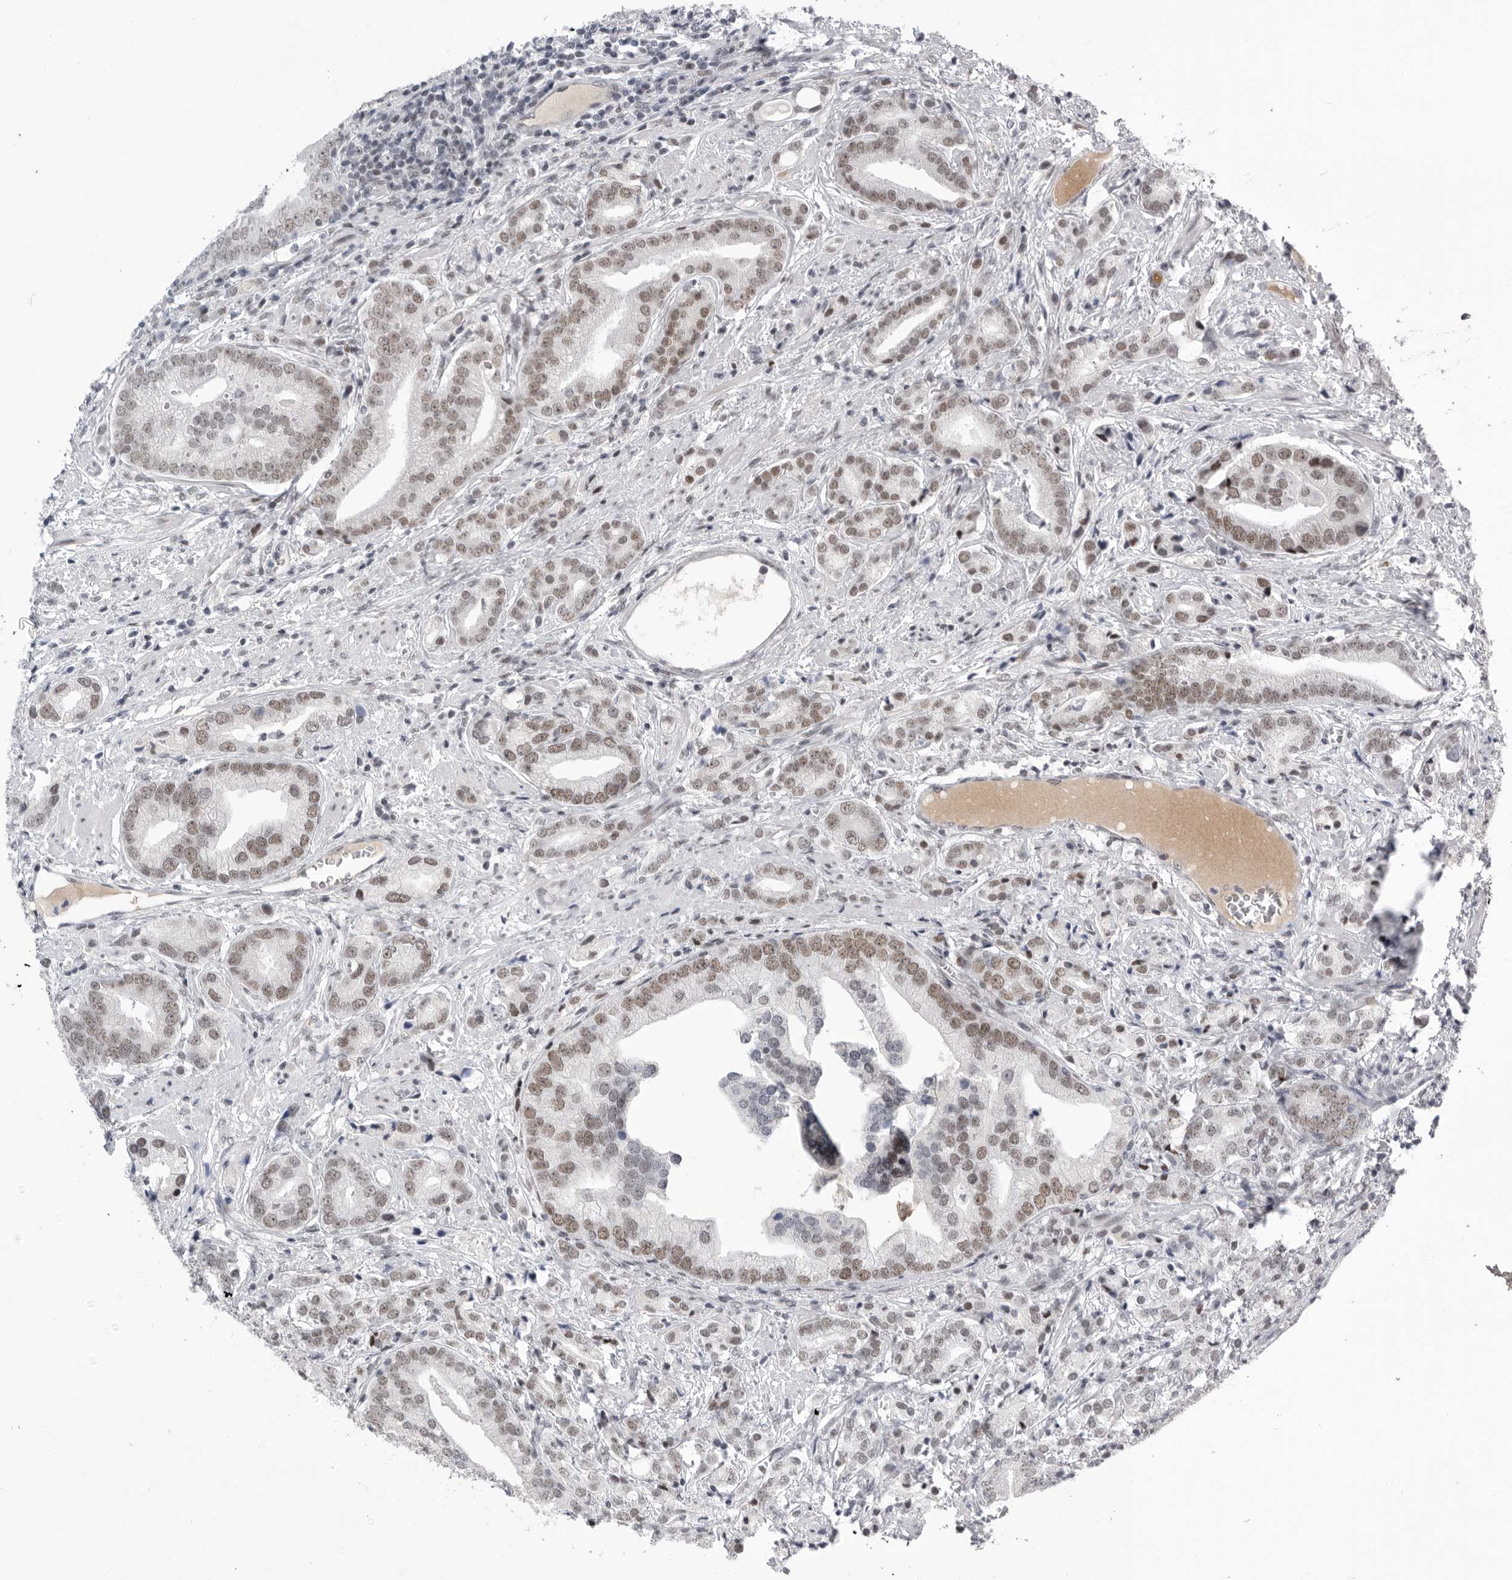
{"staining": {"intensity": "moderate", "quantity": ">75%", "location": "nuclear"}, "tissue": "prostate cancer", "cell_type": "Tumor cells", "image_type": "cancer", "snomed": [{"axis": "morphology", "description": "Adenocarcinoma, High grade"}, {"axis": "topography", "description": "Prostate"}], "caption": "Immunohistochemical staining of human prostate adenocarcinoma (high-grade) shows medium levels of moderate nuclear protein expression in approximately >75% of tumor cells. The staining was performed using DAB to visualize the protein expression in brown, while the nuclei were stained in blue with hematoxylin (Magnification: 20x).", "gene": "POU5F1", "patient": {"sex": "male", "age": 57}}